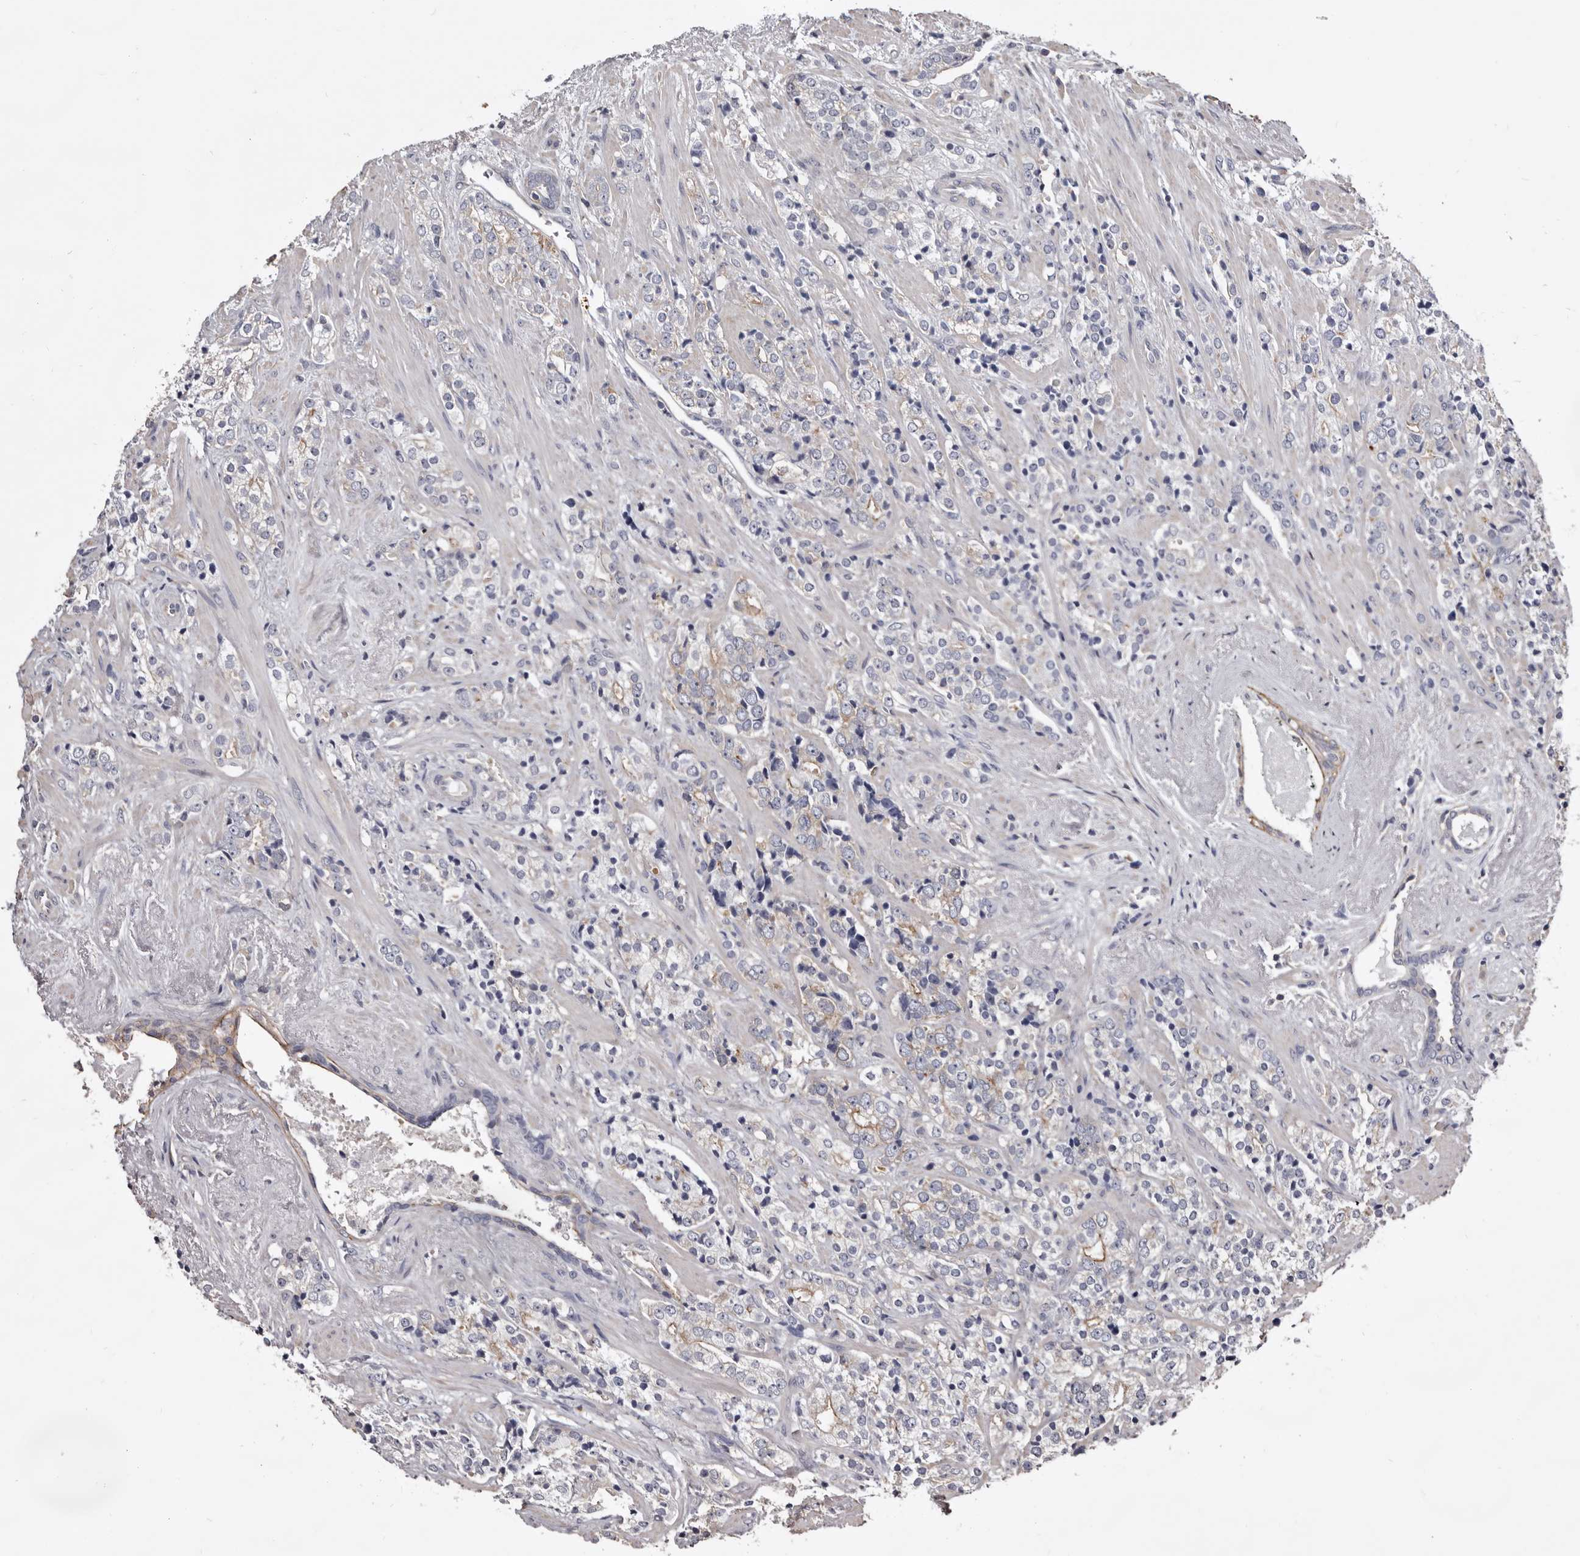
{"staining": {"intensity": "weak", "quantity": "25%-75%", "location": "cytoplasmic/membranous"}, "tissue": "prostate cancer", "cell_type": "Tumor cells", "image_type": "cancer", "snomed": [{"axis": "morphology", "description": "Adenocarcinoma, High grade"}, {"axis": "topography", "description": "Prostate"}], "caption": "A histopathology image showing weak cytoplasmic/membranous expression in approximately 25%-75% of tumor cells in prostate high-grade adenocarcinoma, as visualized by brown immunohistochemical staining.", "gene": "LAD1", "patient": {"sex": "male", "age": 71}}